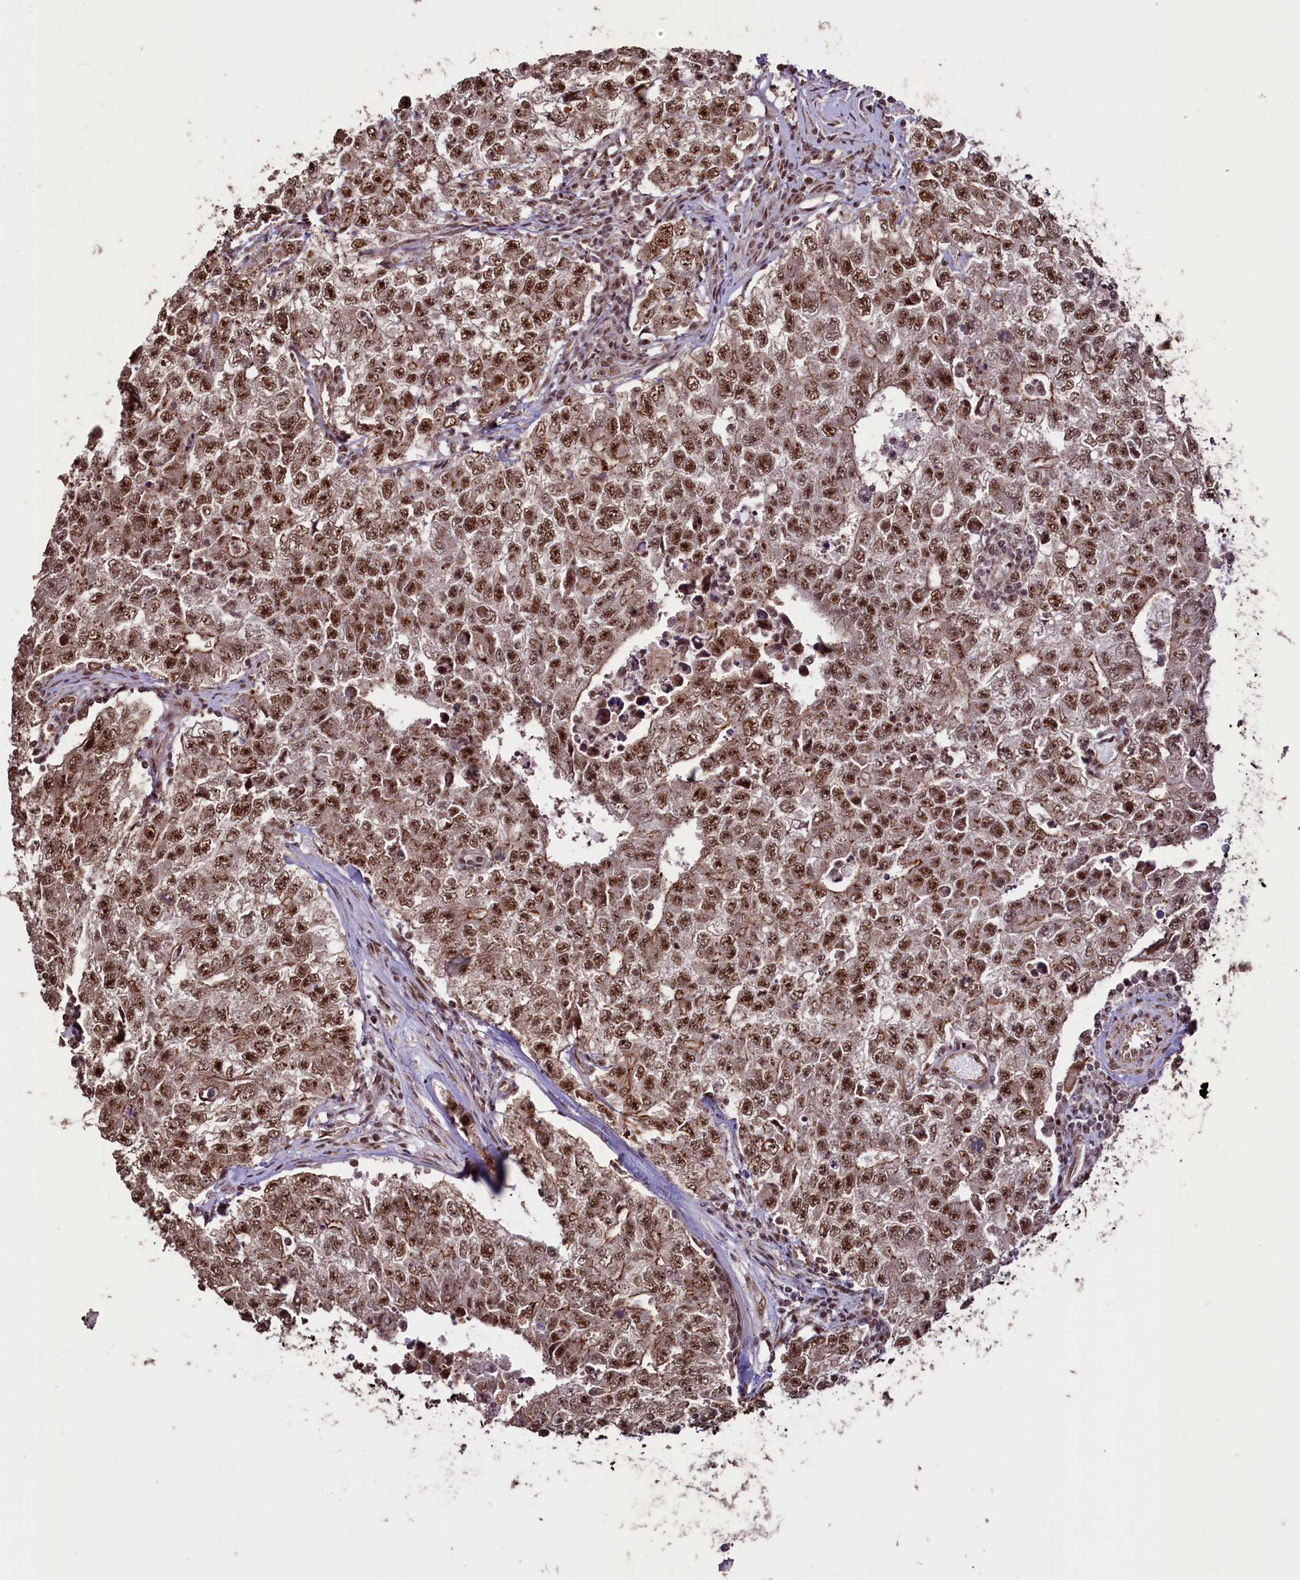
{"staining": {"intensity": "strong", "quantity": ">75%", "location": "nuclear"}, "tissue": "testis cancer", "cell_type": "Tumor cells", "image_type": "cancer", "snomed": [{"axis": "morphology", "description": "Carcinoma, Embryonal, NOS"}, {"axis": "topography", "description": "Testis"}], "caption": "IHC staining of testis cancer (embryonal carcinoma), which shows high levels of strong nuclear staining in approximately >75% of tumor cells indicating strong nuclear protein expression. The staining was performed using DAB (brown) for protein detection and nuclei were counterstained in hematoxylin (blue).", "gene": "SFSWAP", "patient": {"sex": "male", "age": 17}}